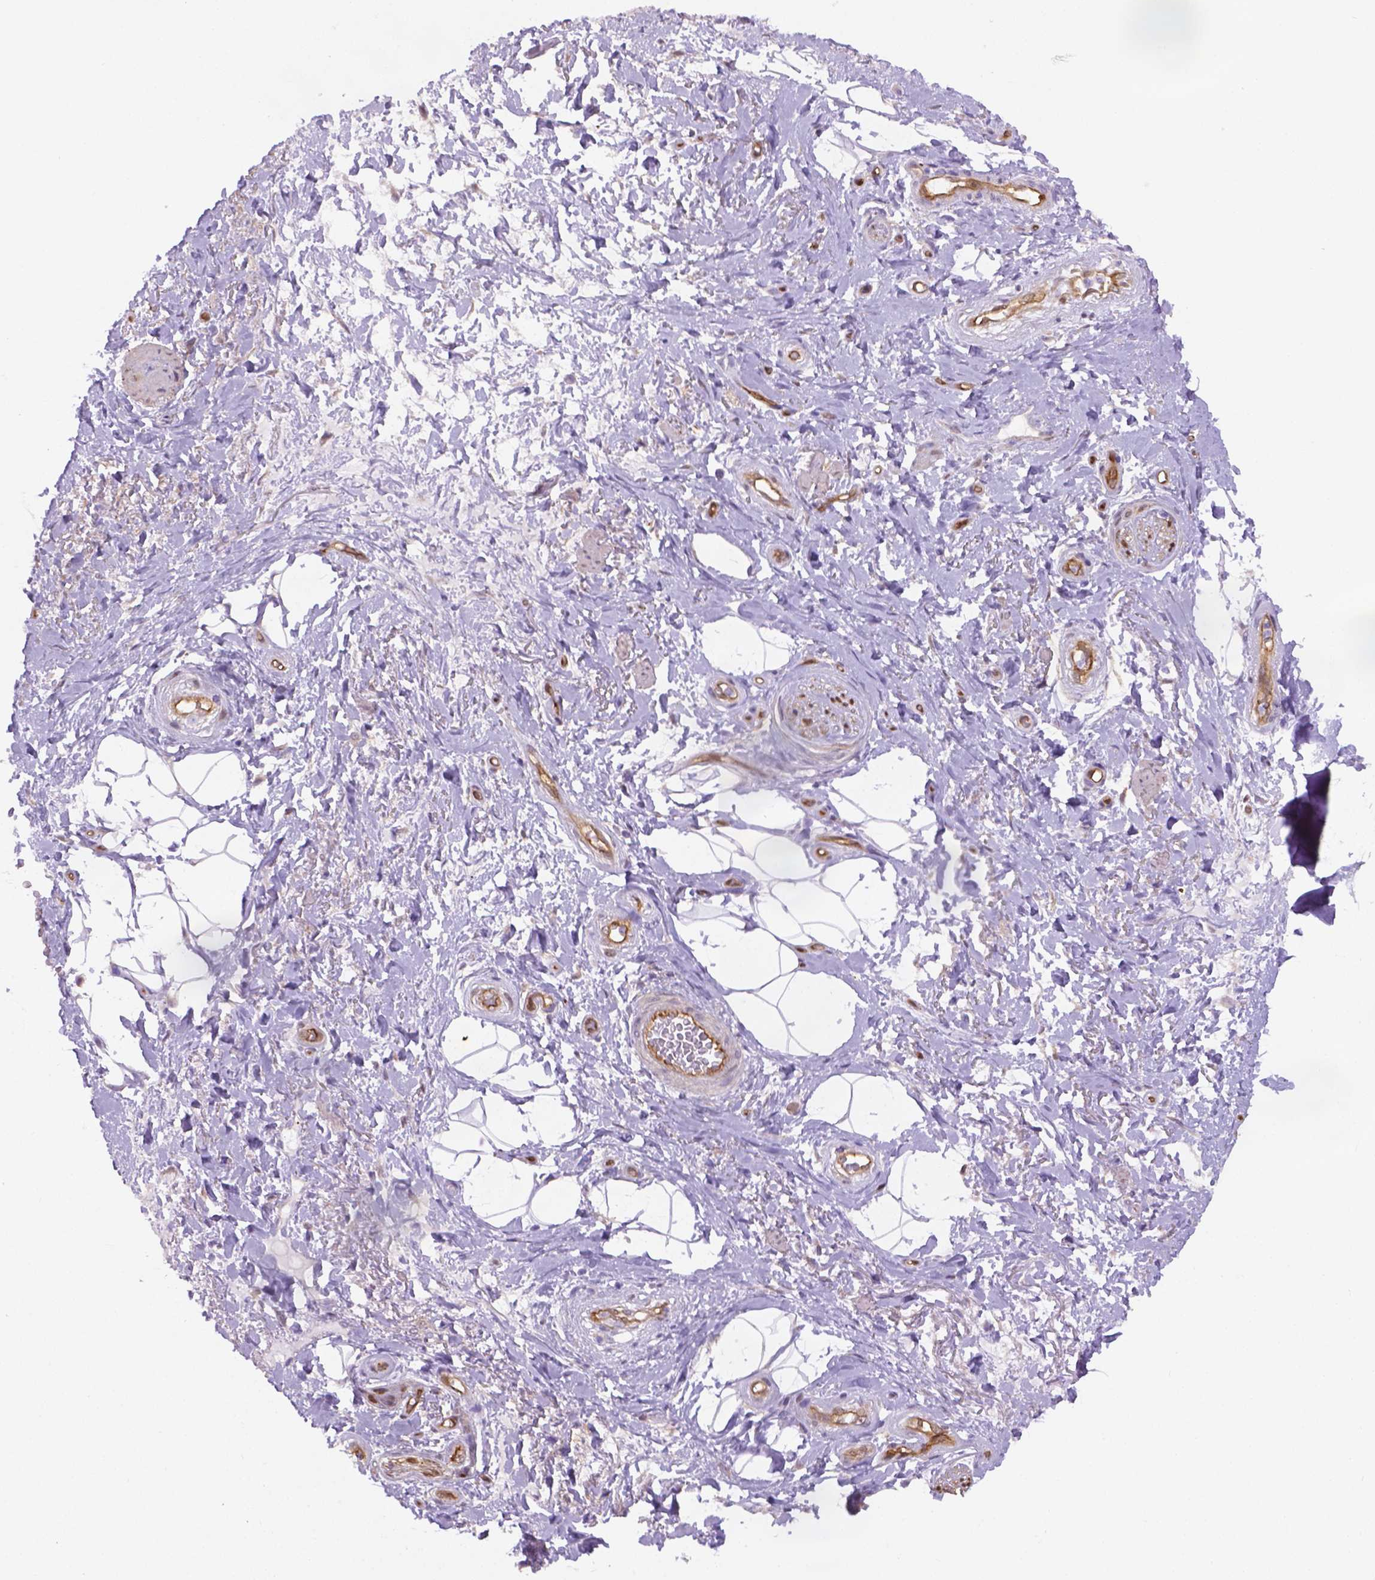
{"staining": {"intensity": "negative", "quantity": "none", "location": "none"}, "tissue": "adipose tissue", "cell_type": "Adipocytes", "image_type": "normal", "snomed": [{"axis": "morphology", "description": "Normal tissue, NOS"}, {"axis": "topography", "description": "Anal"}, {"axis": "topography", "description": "Peripheral nerve tissue"}], "caption": "High power microscopy histopathology image of an IHC image of normal adipose tissue, revealing no significant staining in adipocytes.", "gene": "CLIC4", "patient": {"sex": "male", "age": 53}}